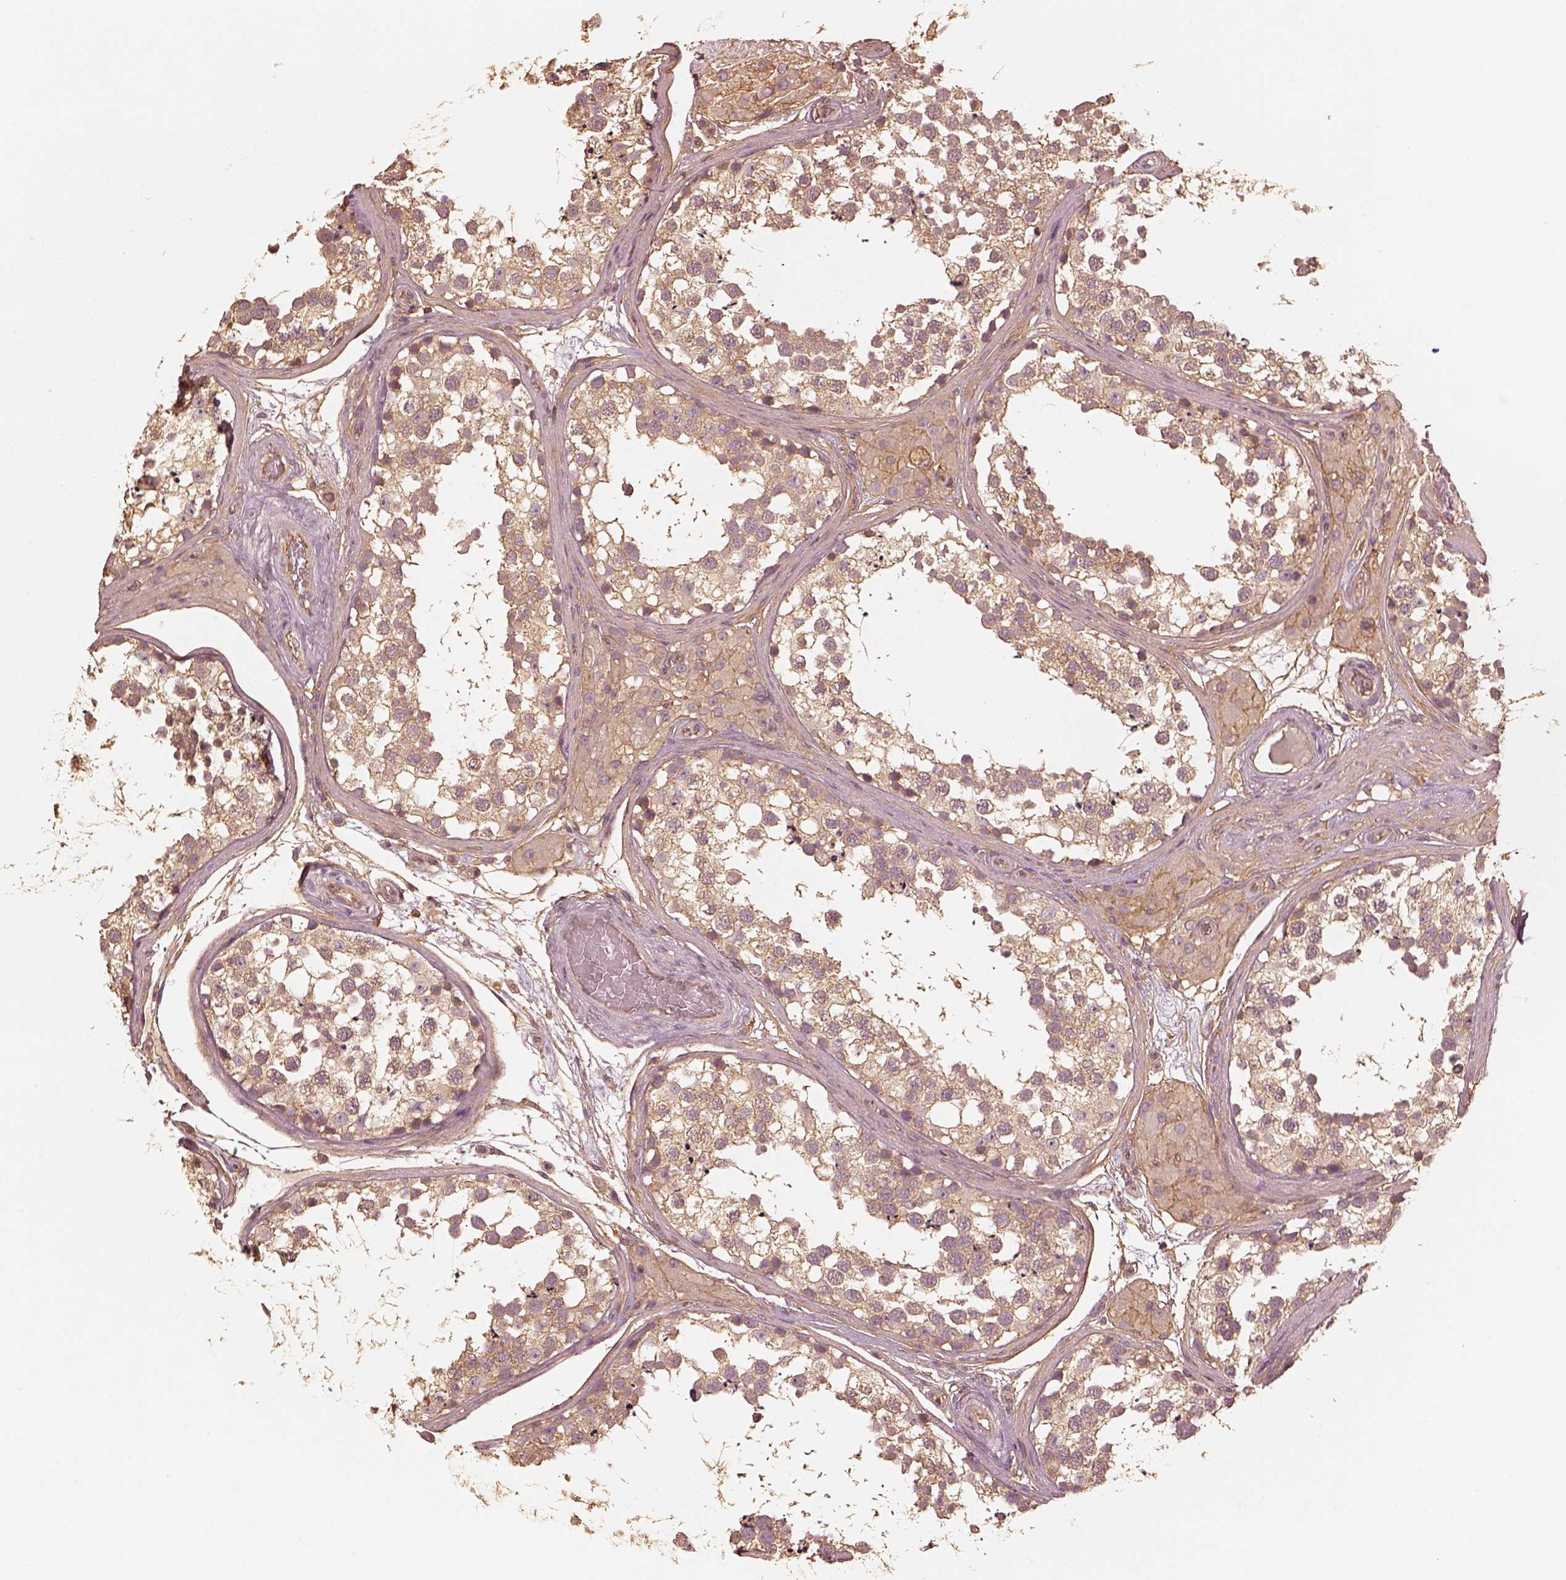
{"staining": {"intensity": "moderate", "quantity": ">75%", "location": "cytoplasmic/membranous"}, "tissue": "testis", "cell_type": "Cells in seminiferous ducts", "image_type": "normal", "snomed": [{"axis": "morphology", "description": "Normal tissue, NOS"}, {"axis": "morphology", "description": "Seminoma, NOS"}, {"axis": "topography", "description": "Testis"}], "caption": "DAB immunohistochemical staining of unremarkable human testis displays moderate cytoplasmic/membranous protein positivity in about >75% of cells in seminiferous ducts.", "gene": "WDR7", "patient": {"sex": "male", "age": 65}}